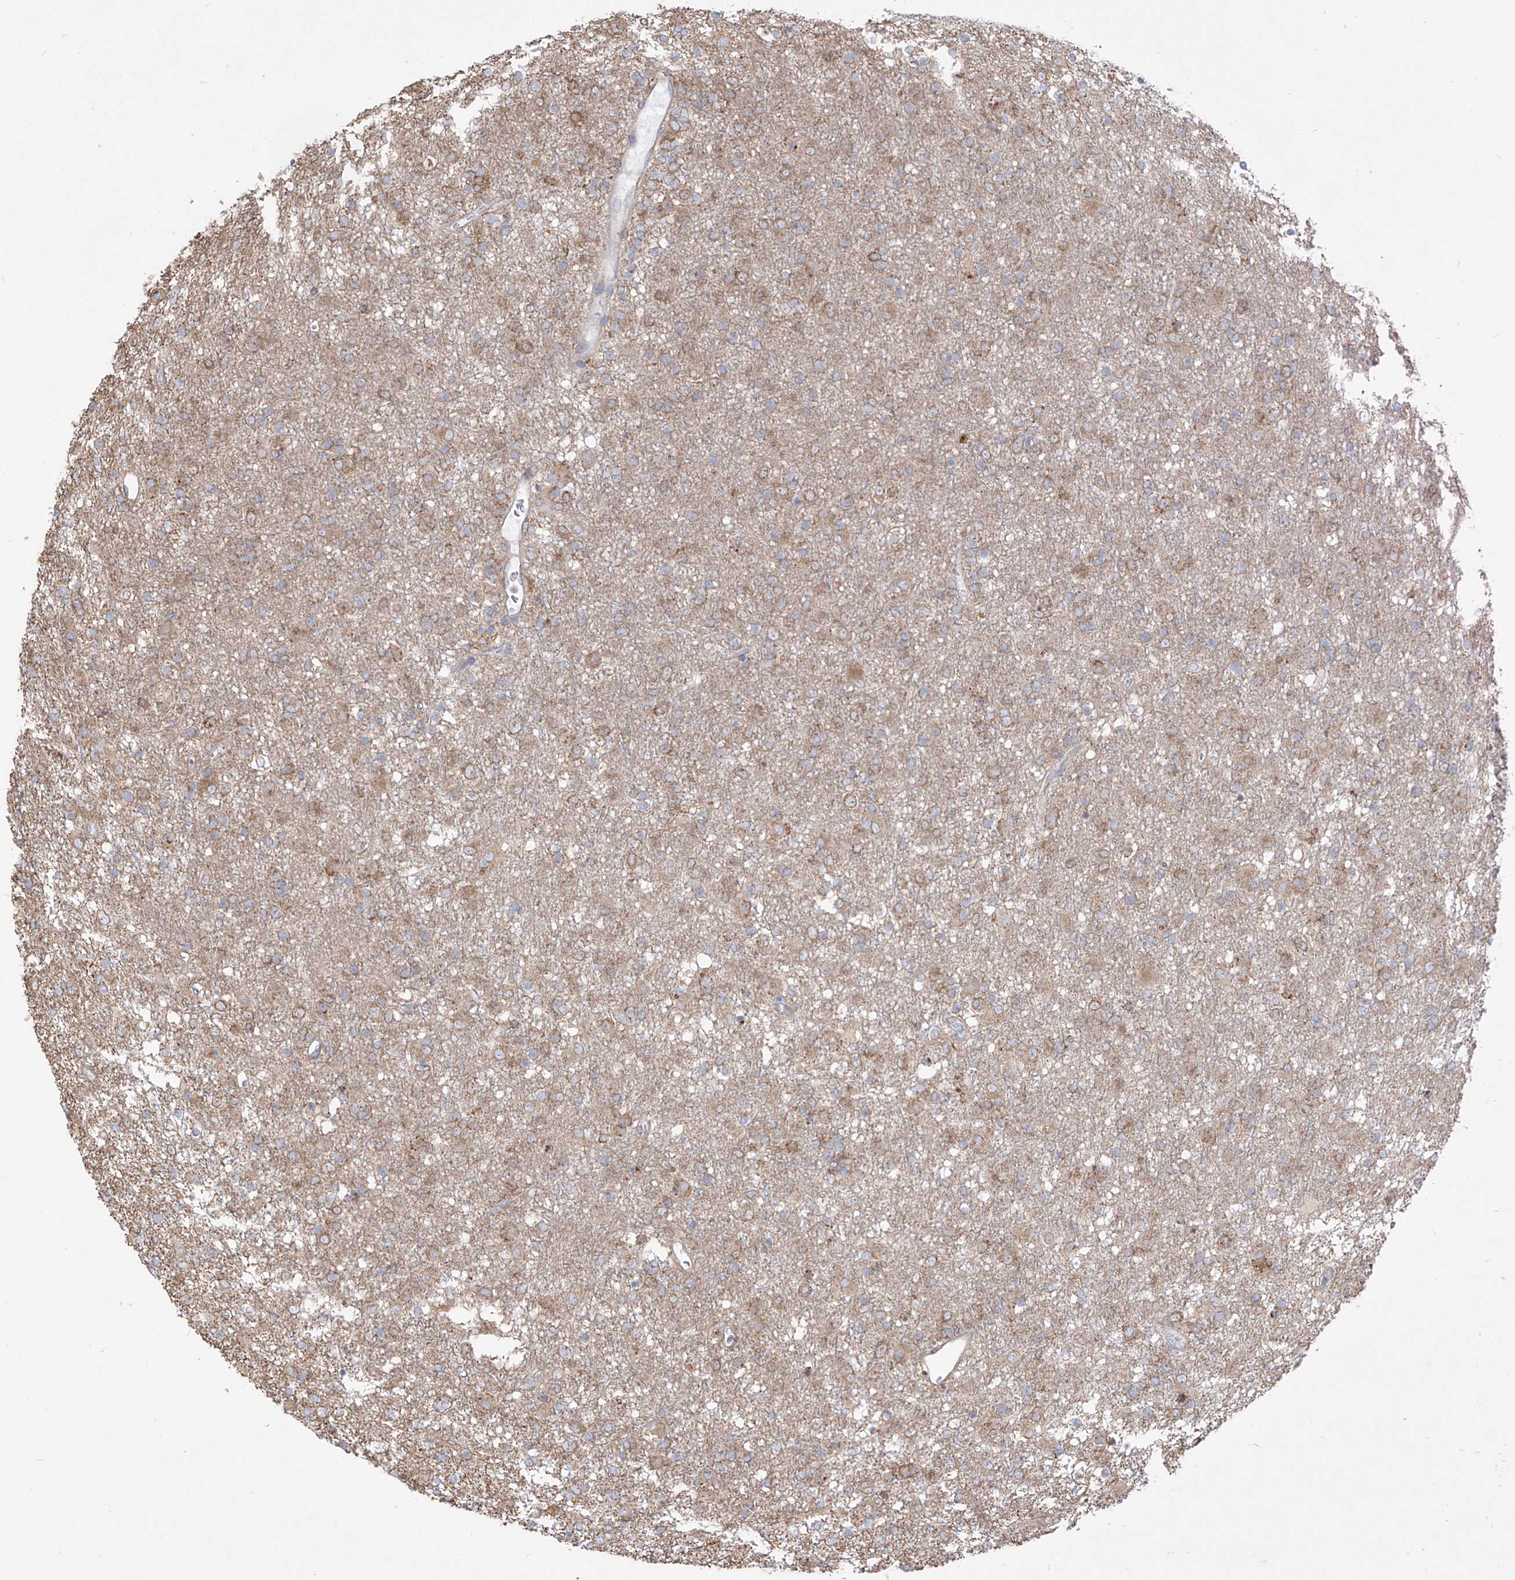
{"staining": {"intensity": "weak", "quantity": ">75%", "location": "cytoplasmic/membranous"}, "tissue": "glioma", "cell_type": "Tumor cells", "image_type": "cancer", "snomed": [{"axis": "morphology", "description": "Glioma, malignant, Low grade"}, {"axis": "topography", "description": "Brain"}], "caption": "Immunohistochemical staining of low-grade glioma (malignant) exhibits low levels of weak cytoplasmic/membranous staining in about >75% of tumor cells.", "gene": "PDIA6", "patient": {"sex": "male", "age": 65}}